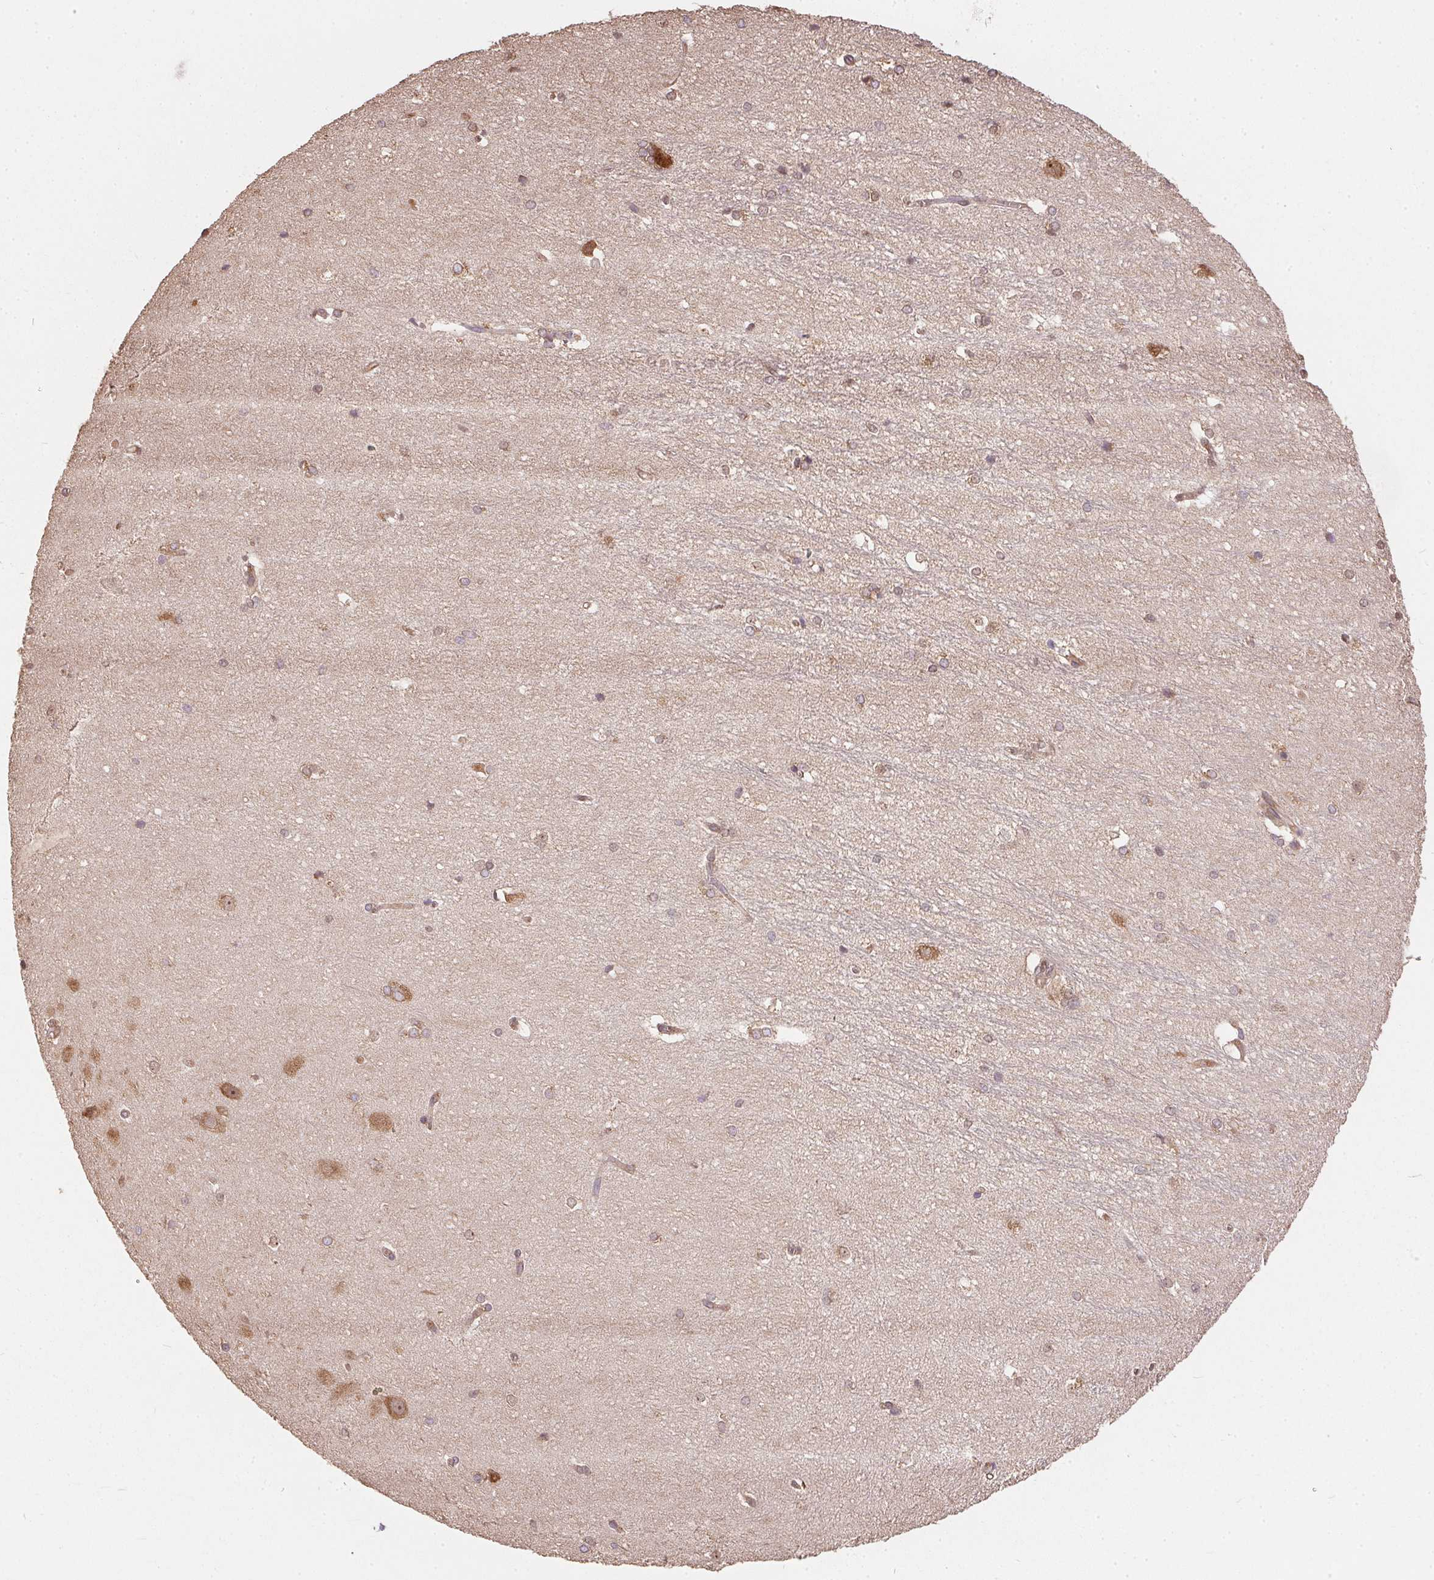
{"staining": {"intensity": "moderate", "quantity": "<25%", "location": "cytoplasmic/membranous"}, "tissue": "hippocampus", "cell_type": "Glial cells", "image_type": "normal", "snomed": [{"axis": "morphology", "description": "Normal tissue, NOS"}, {"axis": "topography", "description": "Cerebral cortex"}, {"axis": "topography", "description": "Hippocampus"}], "caption": "Immunohistochemical staining of normal hippocampus shows moderate cytoplasmic/membranous protein positivity in about <25% of glial cells.", "gene": "EIF2S1", "patient": {"sex": "female", "age": 19}}